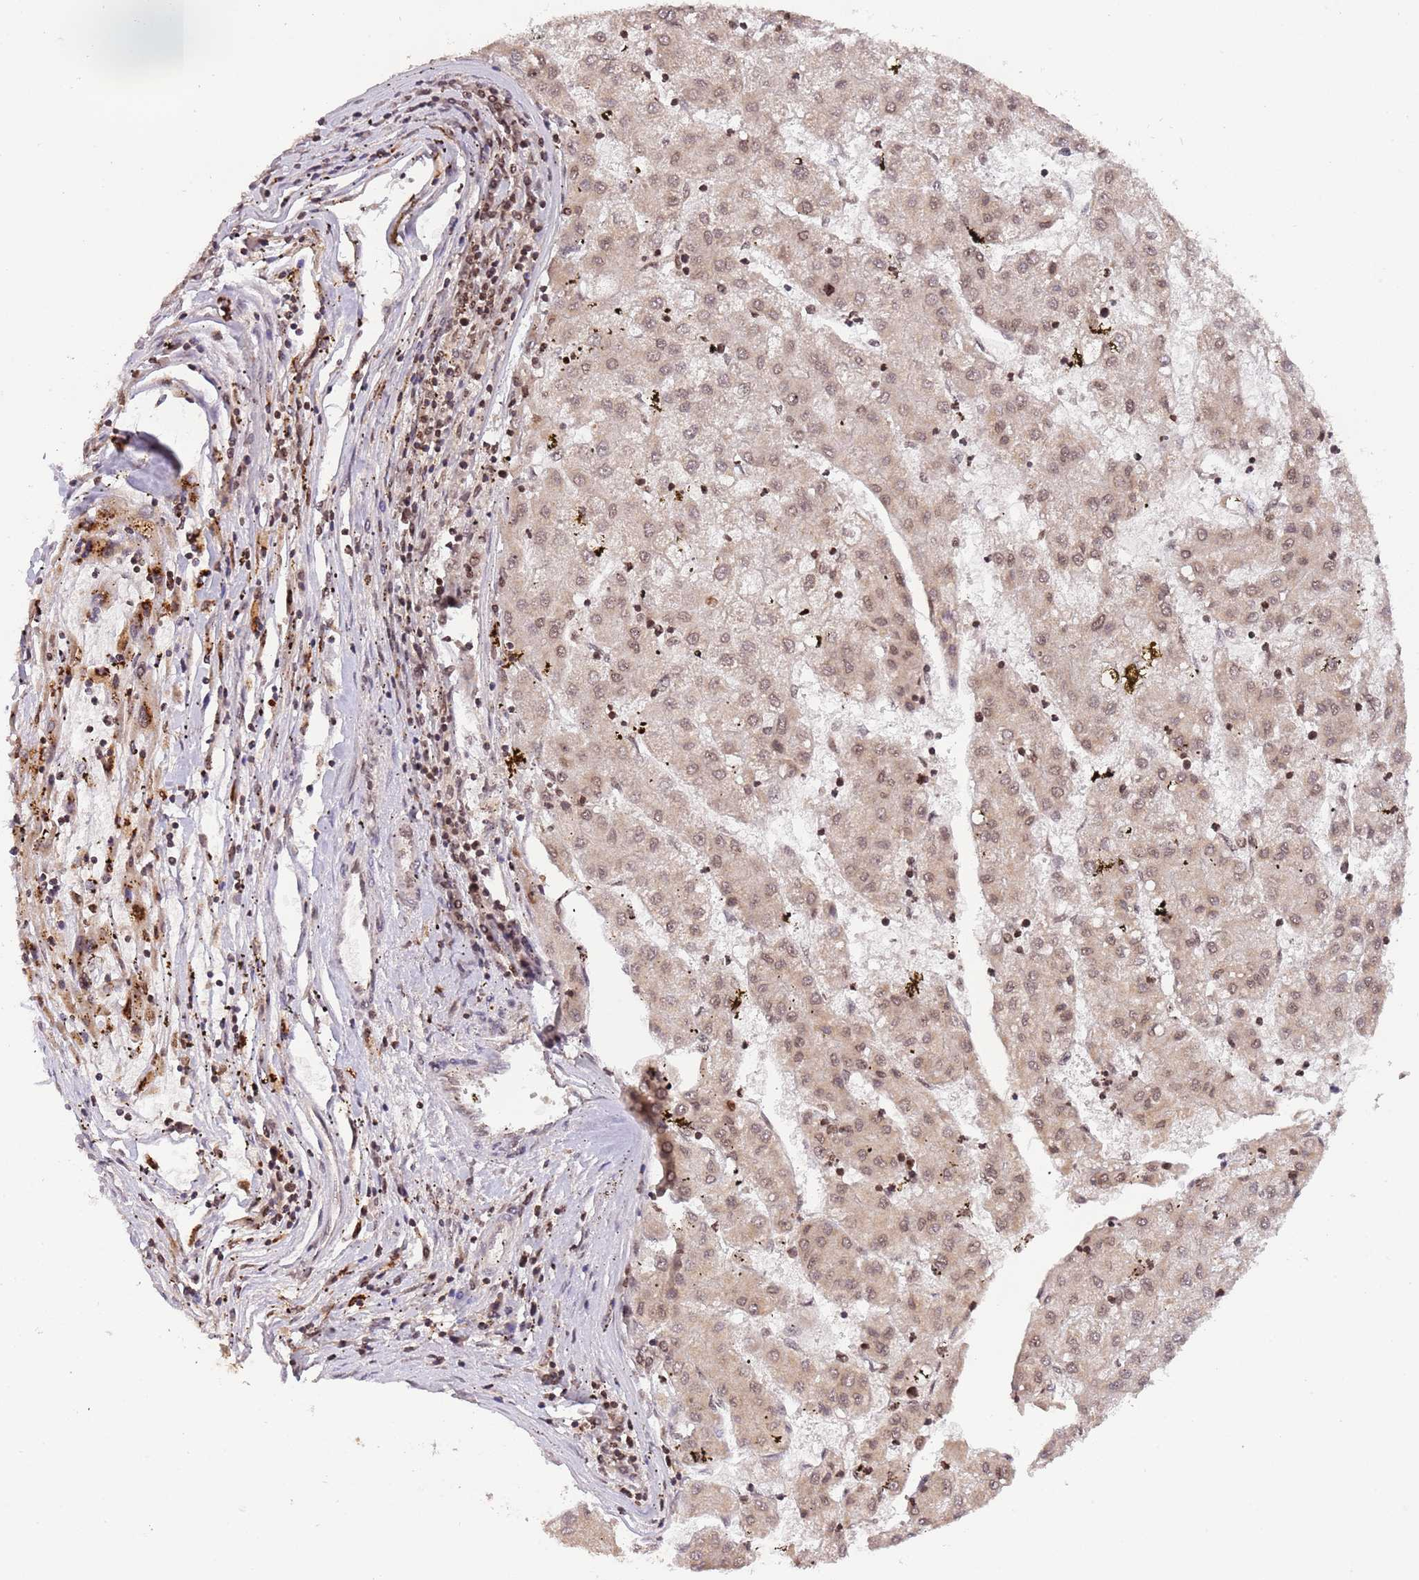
{"staining": {"intensity": "weak", "quantity": ">75%", "location": "cytoplasmic/membranous,nuclear"}, "tissue": "liver cancer", "cell_type": "Tumor cells", "image_type": "cancer", "snomed": [{"axis": "morphology", "description": "Carcinoma, Hepatocellular, NOS"}, {"axis": "topography", "description": "Liver"}], "caption": "Immunohistochemical staining of human liver cancer shows weak cytoplasmic/membranous and nuclear protein expression in approximately >75% of tumor cells. The staining was performed using DAB (3,3'-diaminobenzidine), with brown indicating positive protein expression. Nuclei are stained blue with hematoxylin.", "gene": "SAMSN1", "patient": {"sex": "male", "age": 72}}